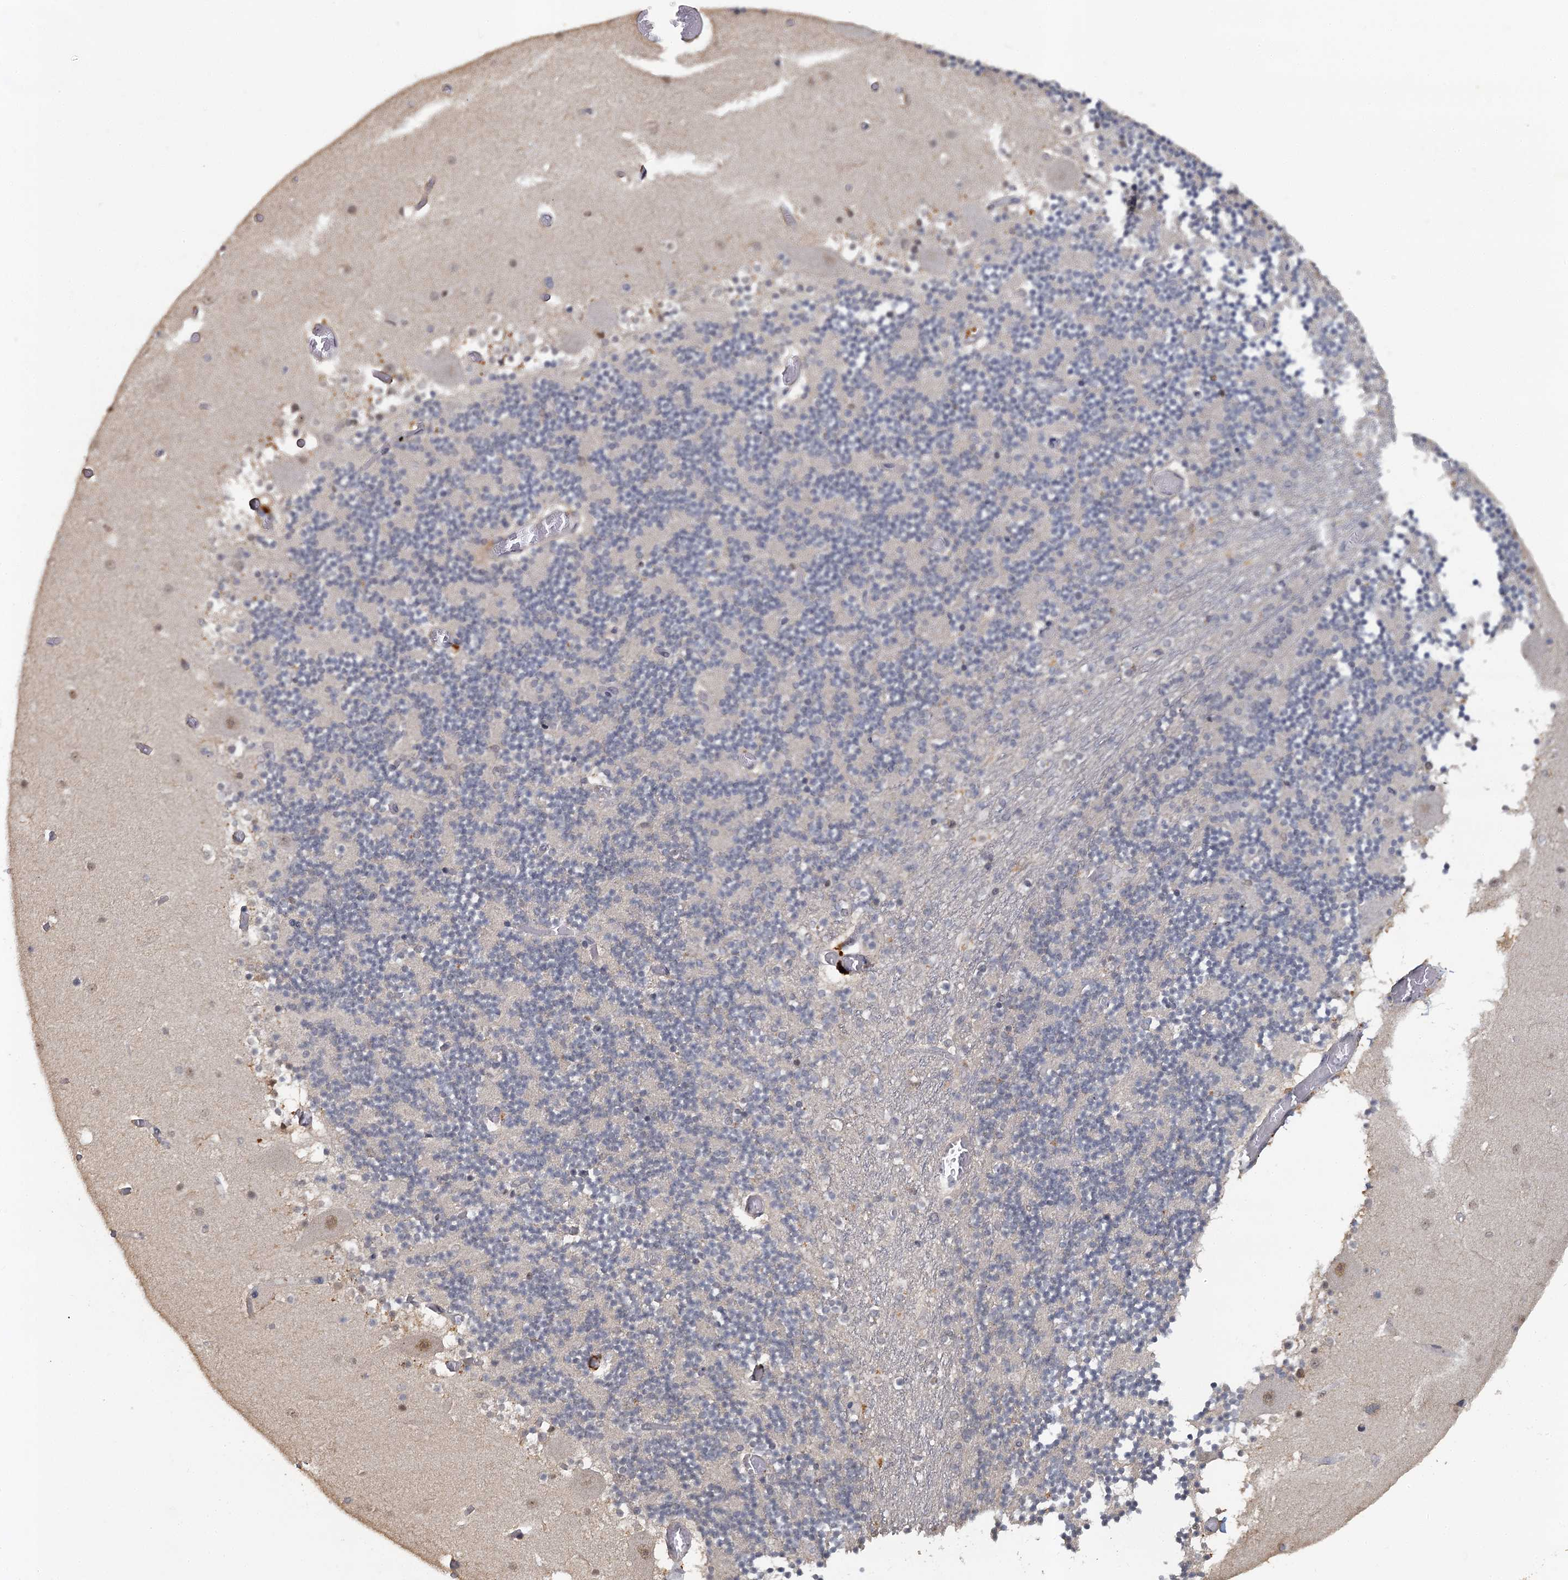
{"staining": {"intensity": "negative", "quantity": "none", "location": "none"}, "tissue": "cerebellum", "cell_type": "Cells in granular layer", "image_type": "normal", "snomed": [{"axis": "morphology", "description": "Normal tissue, NOS"}, {"axis": "topography", "description": "Cerebellum"}], "caption": "The immunohistochemistry (IHC) micrograph has no significant positivity in cells in granular layer of cerebellum. (DAB (3,3'-diaminobenzidine) immunohistochemistry (IHC), high magnification).", "gene": "MUCL1", "patient": {"sex": "female", "age": 28}}